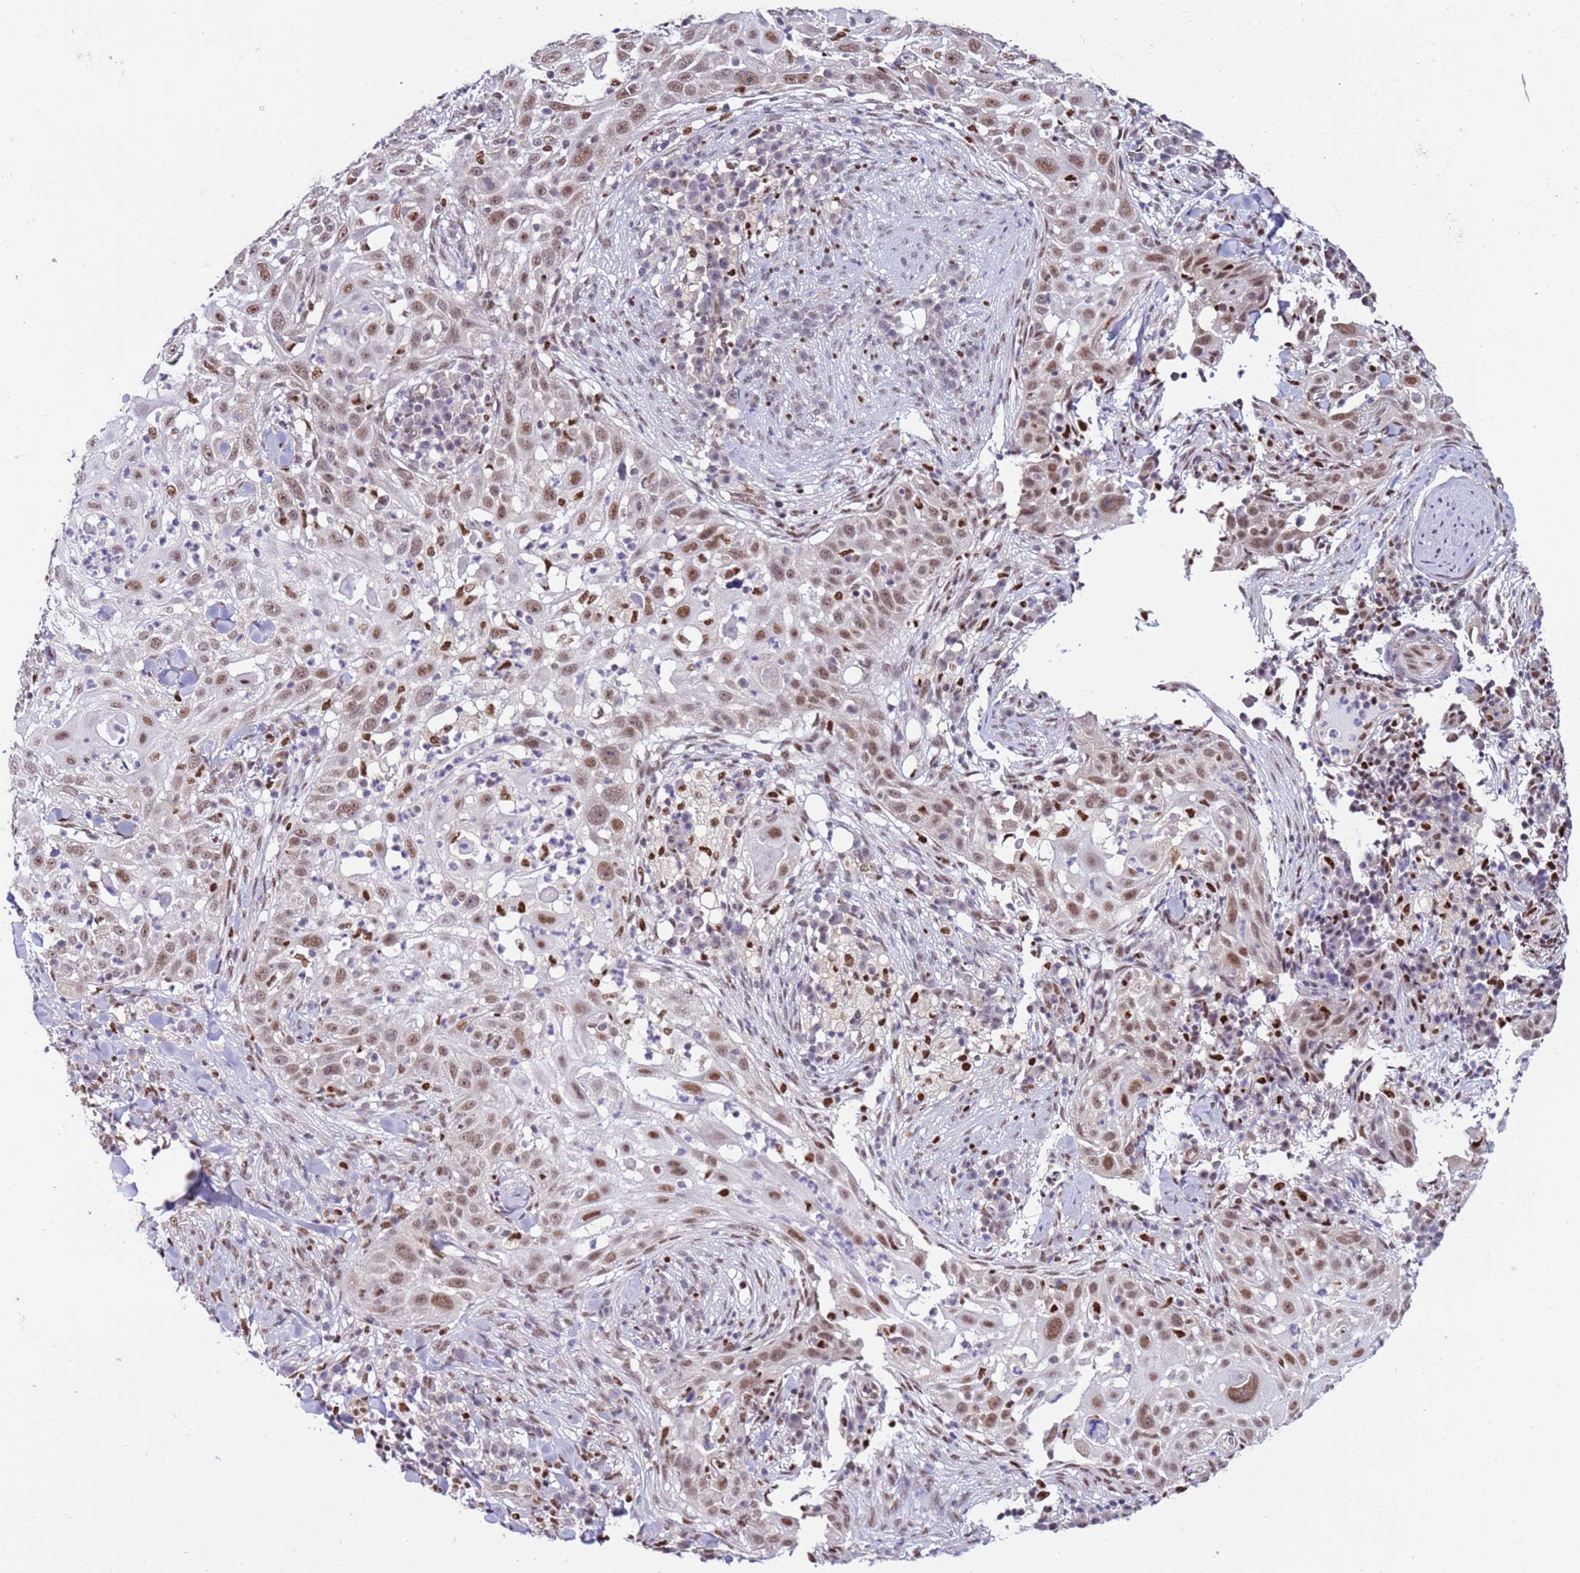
{"staining": {"intensity": "moderate", "quantity": "25%-75%", "location": "nuclear"}, "tissue": "skin cancer", "cell_type": "Tumor cells", "image_type": "cancer", "snomed": [{"axis": "morphology", "description": "Squamous cell carcinoma, NOS"}, {"axis": "topography", "description": "Skin"}], "caption": "Immunohistochemistry of skin squamous cell carcinoma shows medium levels of moderate nuclear expression in about 25%-75% of tumor cells.", "gene": "PRPF6", "patient": {"sex": "female", "age": 44}}